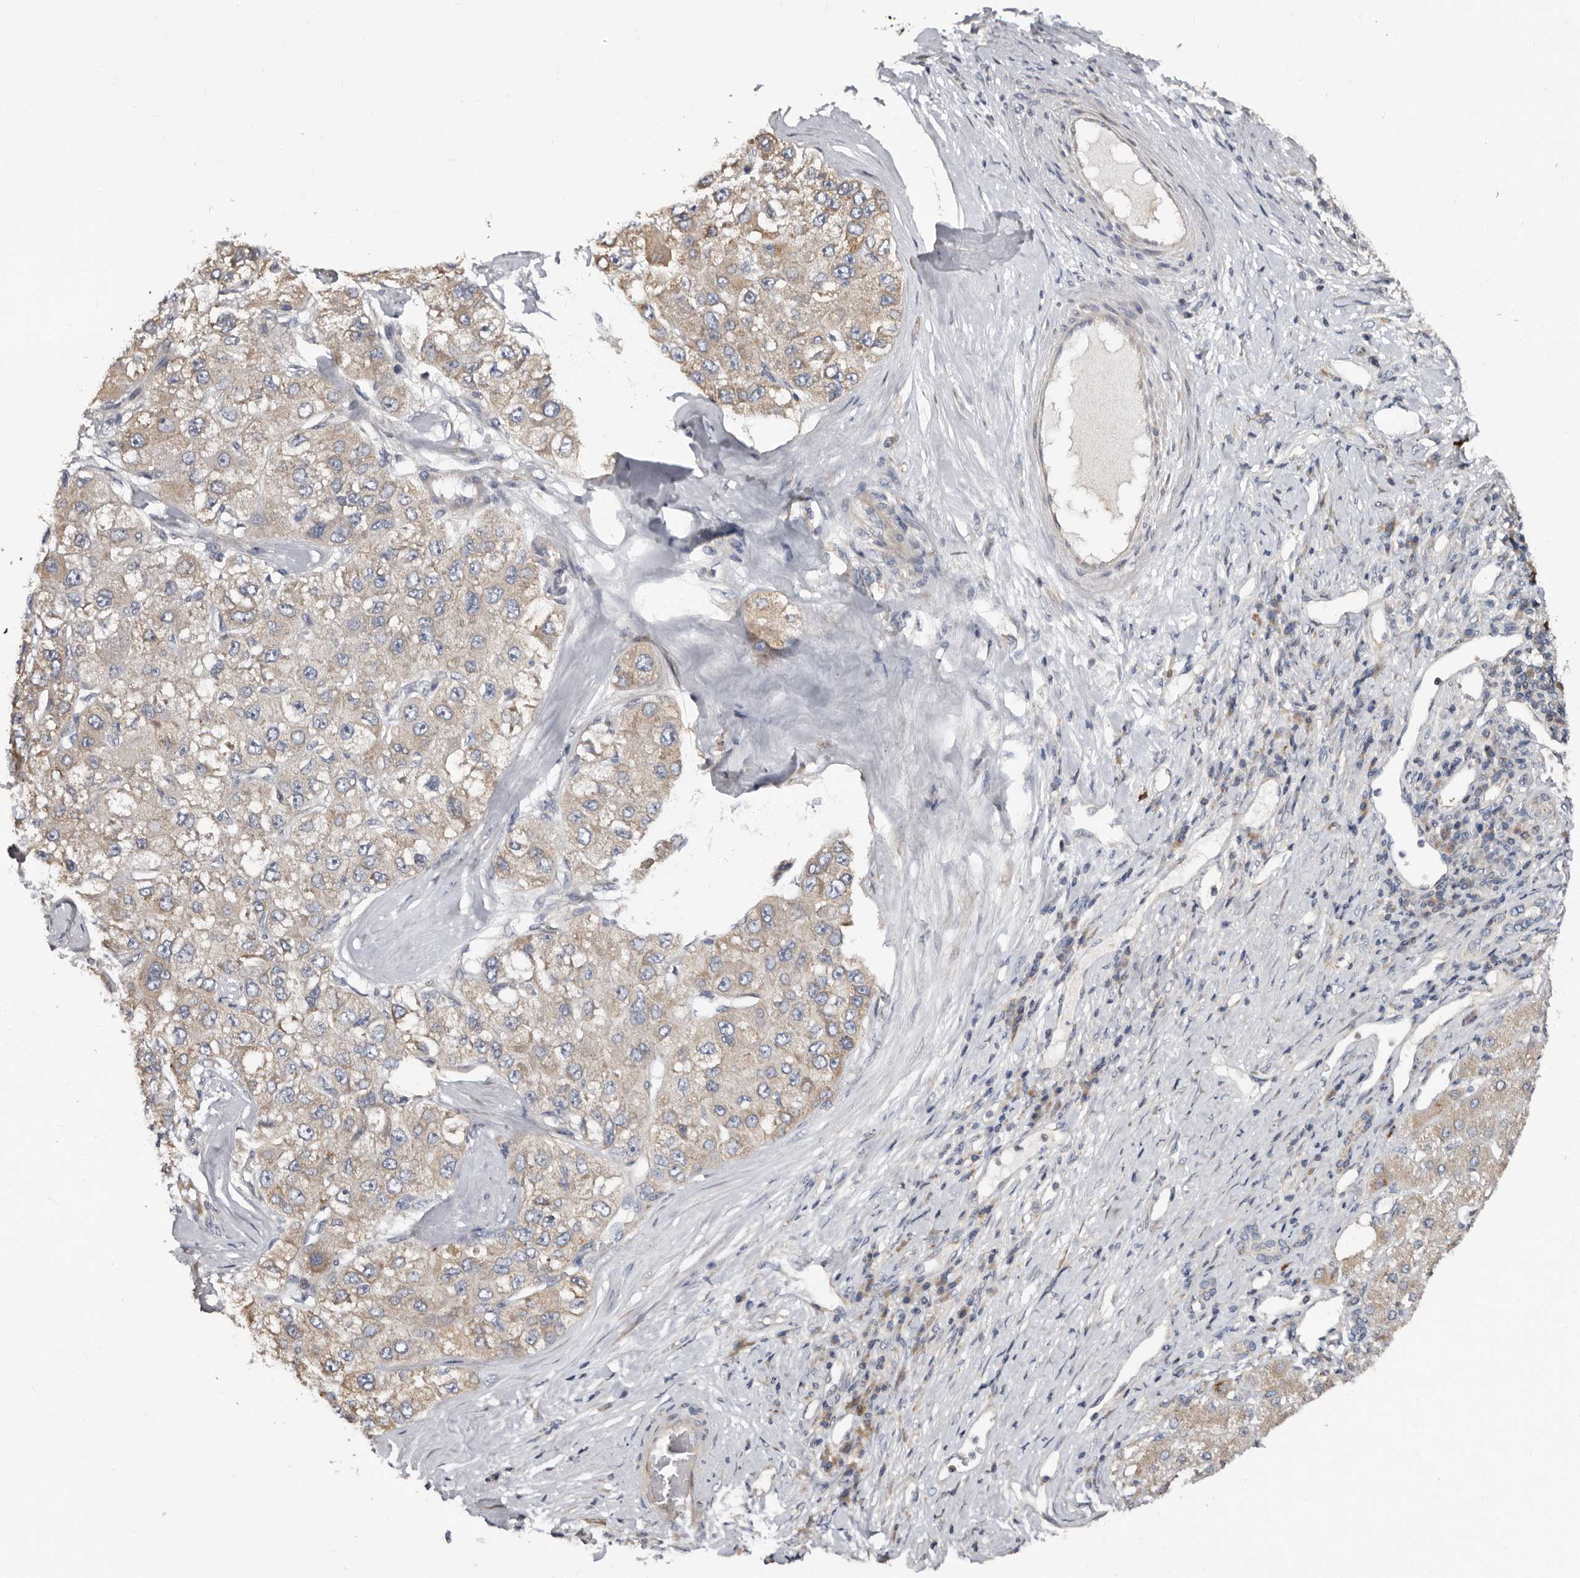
{"staining": {"intensity": "weak", "quantity": ">75%", "location": "cytoplasmic/membranous"}, "tissue": "liver cancer", "cell_type": "Tumor cells", "image_type": "cancer", "snomed": [{"axis": "morphology", "description": "Carcinoma, Hepatocellular, NOS"}, {"axis": "topography", "description": "Liver"}], "caption": "Human liver hepatocellular carcinoma stained with a protein marker reveals weak staining in tumor cells.", "gene": "ASIC5", "patient": {"sex": "male", "age": 80}}